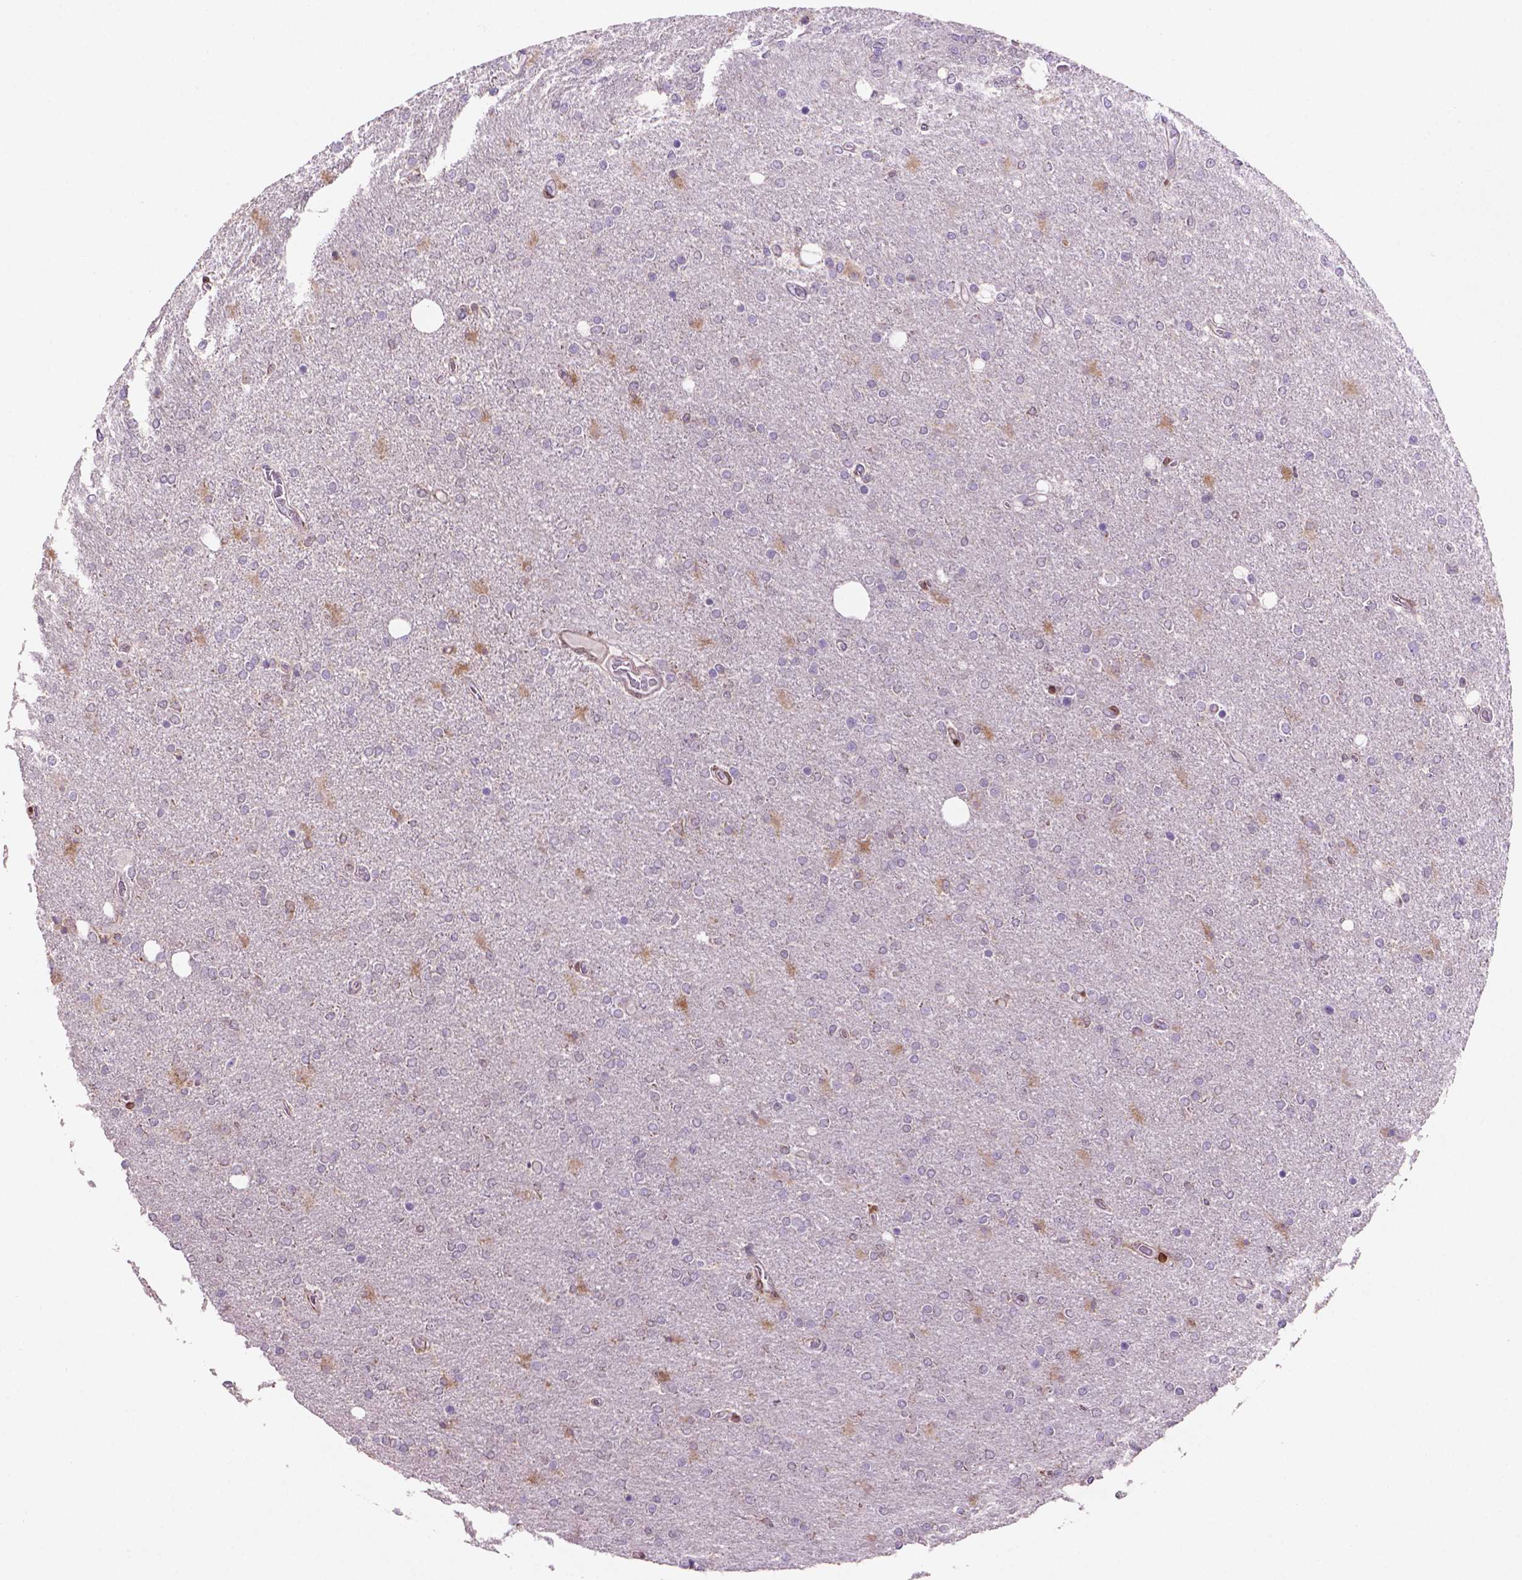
{"staining": {"intensity": "negative", "quantity": "none", "location": "none"}, "tissue": "glioma", "cell_type": "Tumor cells", "image_type": "cancer", "snomed": [{"axis": "morphology", "description": "Glioma, malignant, High grade"}, {"axis": "topography", "description": "Cerebral cortex"}], "caption": "A high-resolution micrograph shows immunohistochemistry (IHC) staining of malignant high-grade glioma, which demonstrates no significant expression in tumor cells. The staining is performed using DAB (3,3'-diaminobenzidine) brown chromogen with nuclei counter-stained in using hematoxylin.", "gene": "BCL2", "patient": {"sex": "male", "age": 70}}